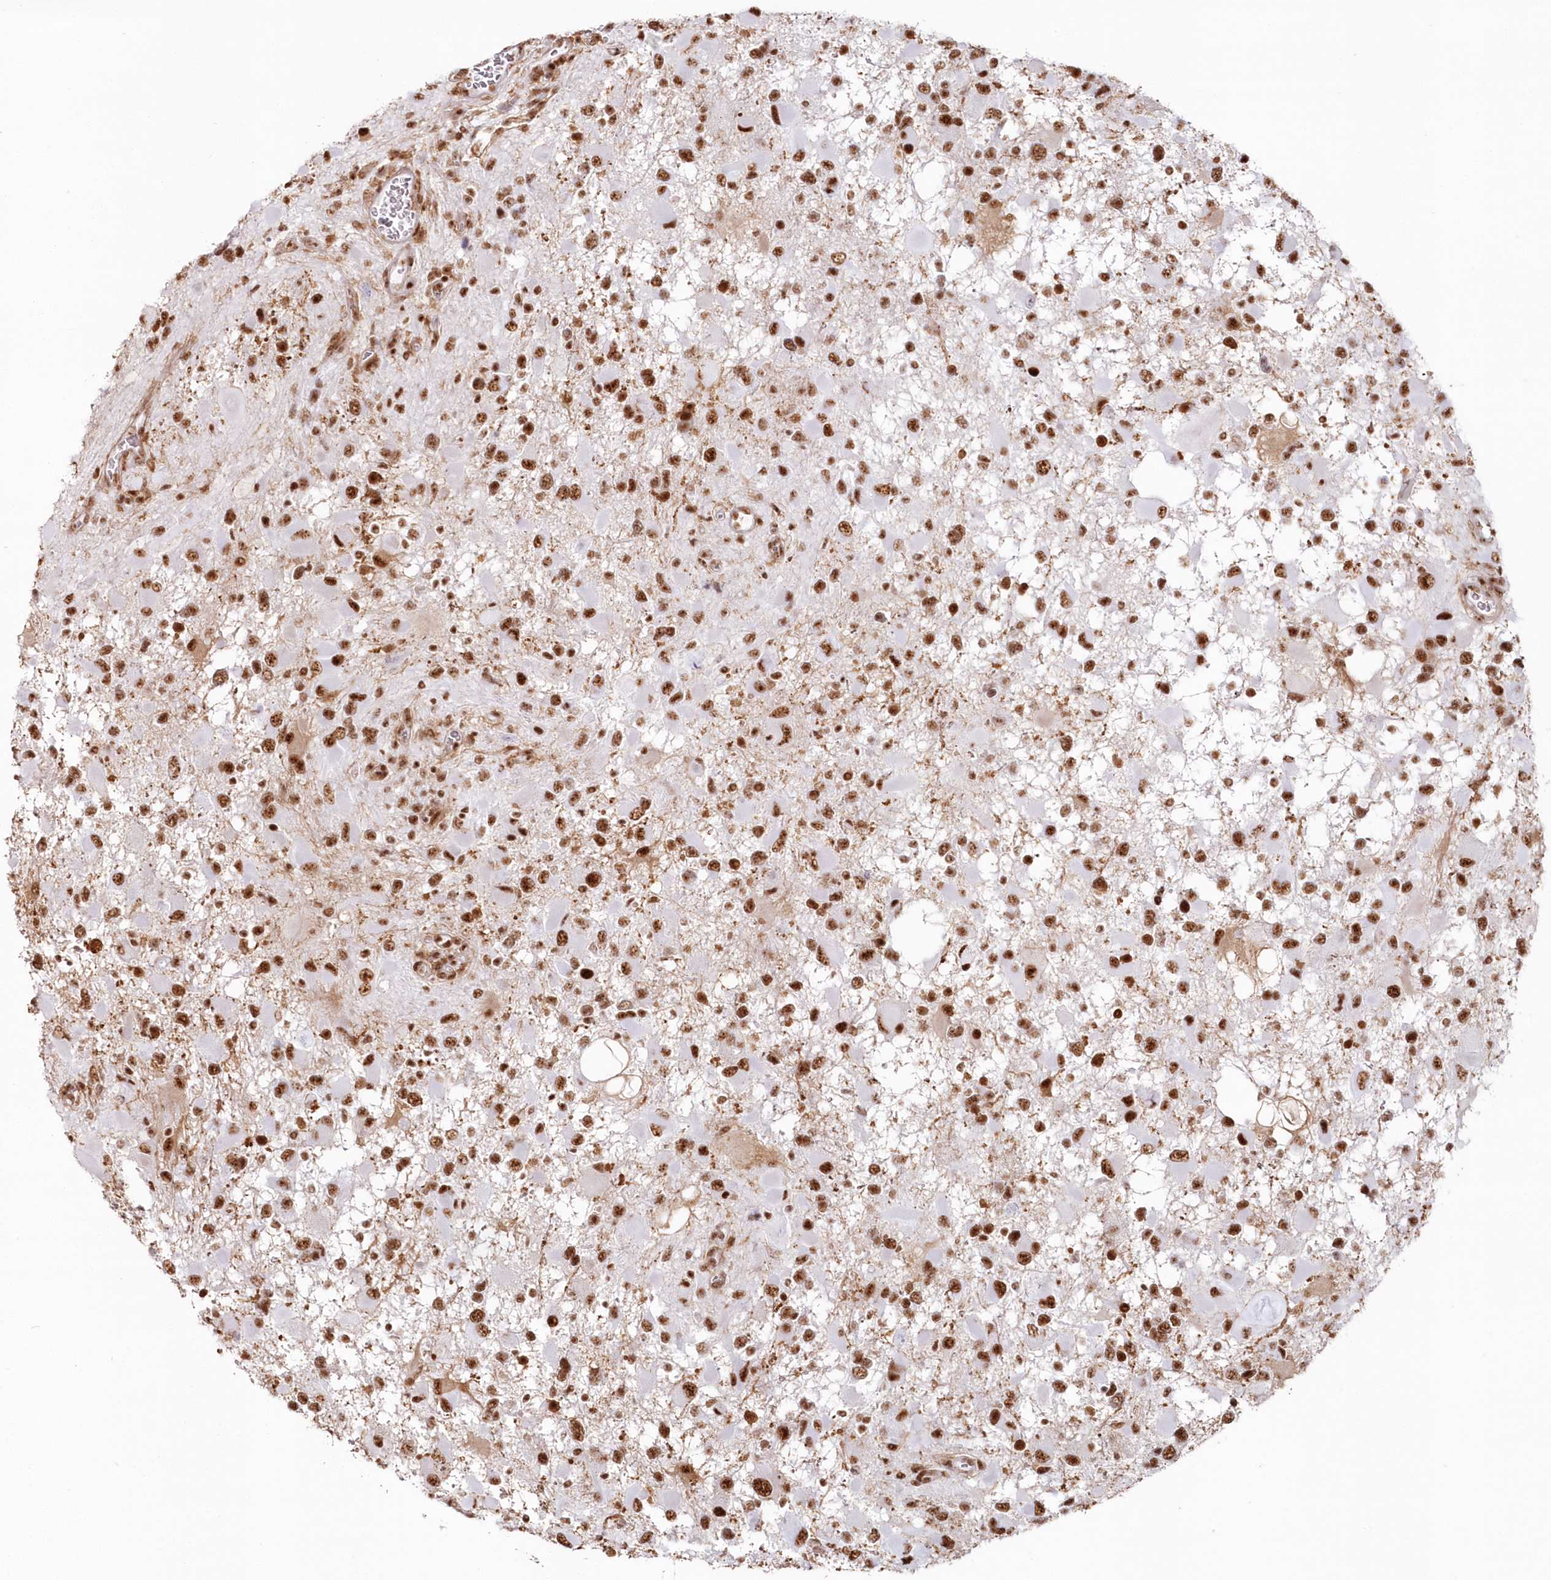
{"staining": {"intensity": "strong", "quantity": ">75%", "location": "nuclear"}, "tissue": "glioma", "cell_type": "Tumor cells", "image_type": "cancer", "snomed": [{"axis": "morphology", "description": "Glioma, malignant, High grade"}, {"axis": "topography", "description": "Brain"}], "caption": "High-power microscopy captured an immunohistochemistry (IHC) histopathology image of glioma, revealing strong nuclear expression in about >75% of tumor cells. (DAB = brown stain, brightfield microscopy at high magnification).", "gene": "DDX46", "patient": {"sex": "male", "age": 53}}